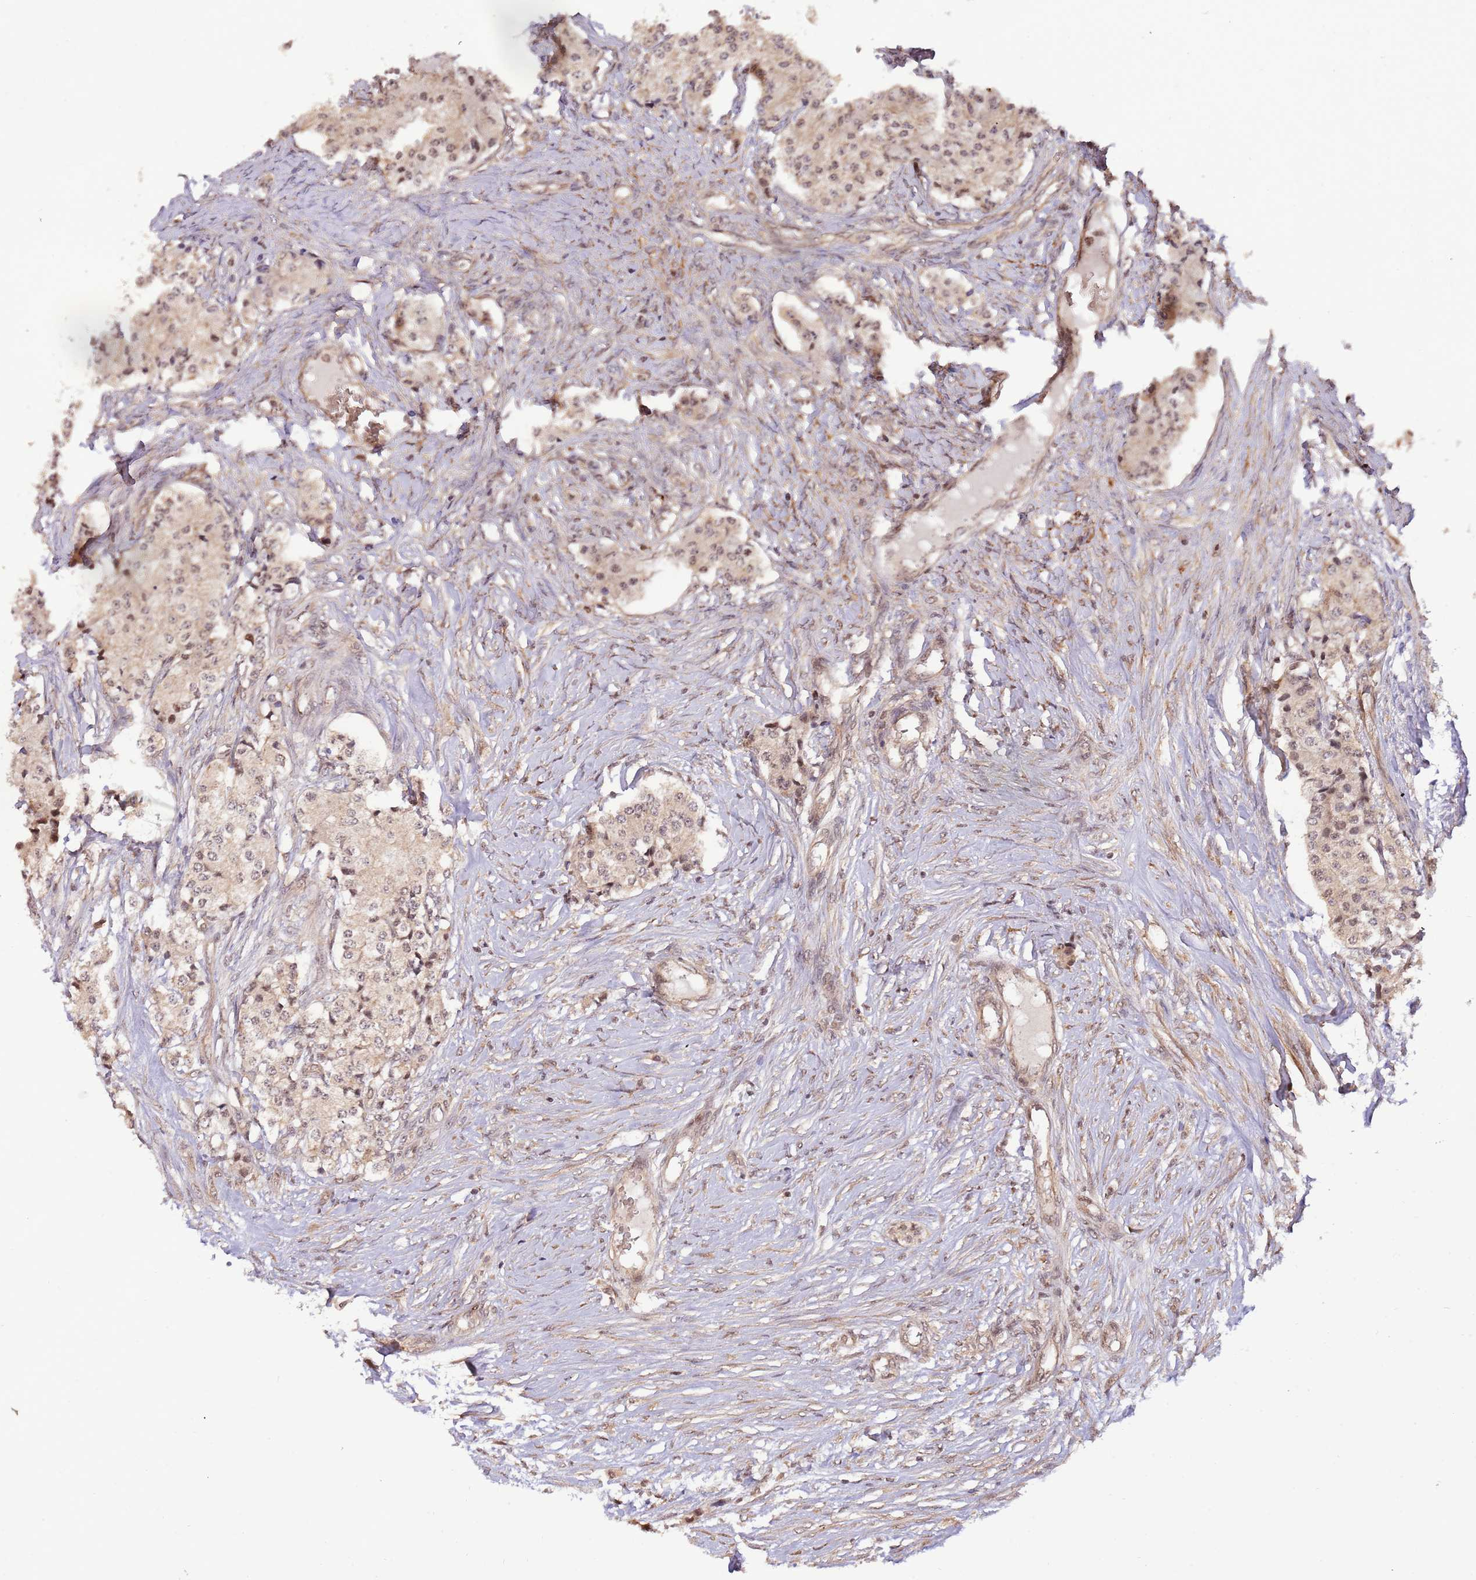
{"staining": {"intensity": "weak", "quantity": "25%-75%", "location": "nuclear"}, "tissue": "carcinoid", "cell_type": "Tumor cells", "image_type": "cancer", "snomed": [{"axis": "morphology", "description": "Carcinoid, malignant, NOS"}, {"axis": "topography", "description": "Colon"}], "caption": "Immunohistochemistry (IHC) of human malignant carcinoid reveals low levels of weak nuclear expression in approximately 25%-75% of tumor cells.", "gene": "RIF1", "patient": {"sex": "female", "age": 52}}